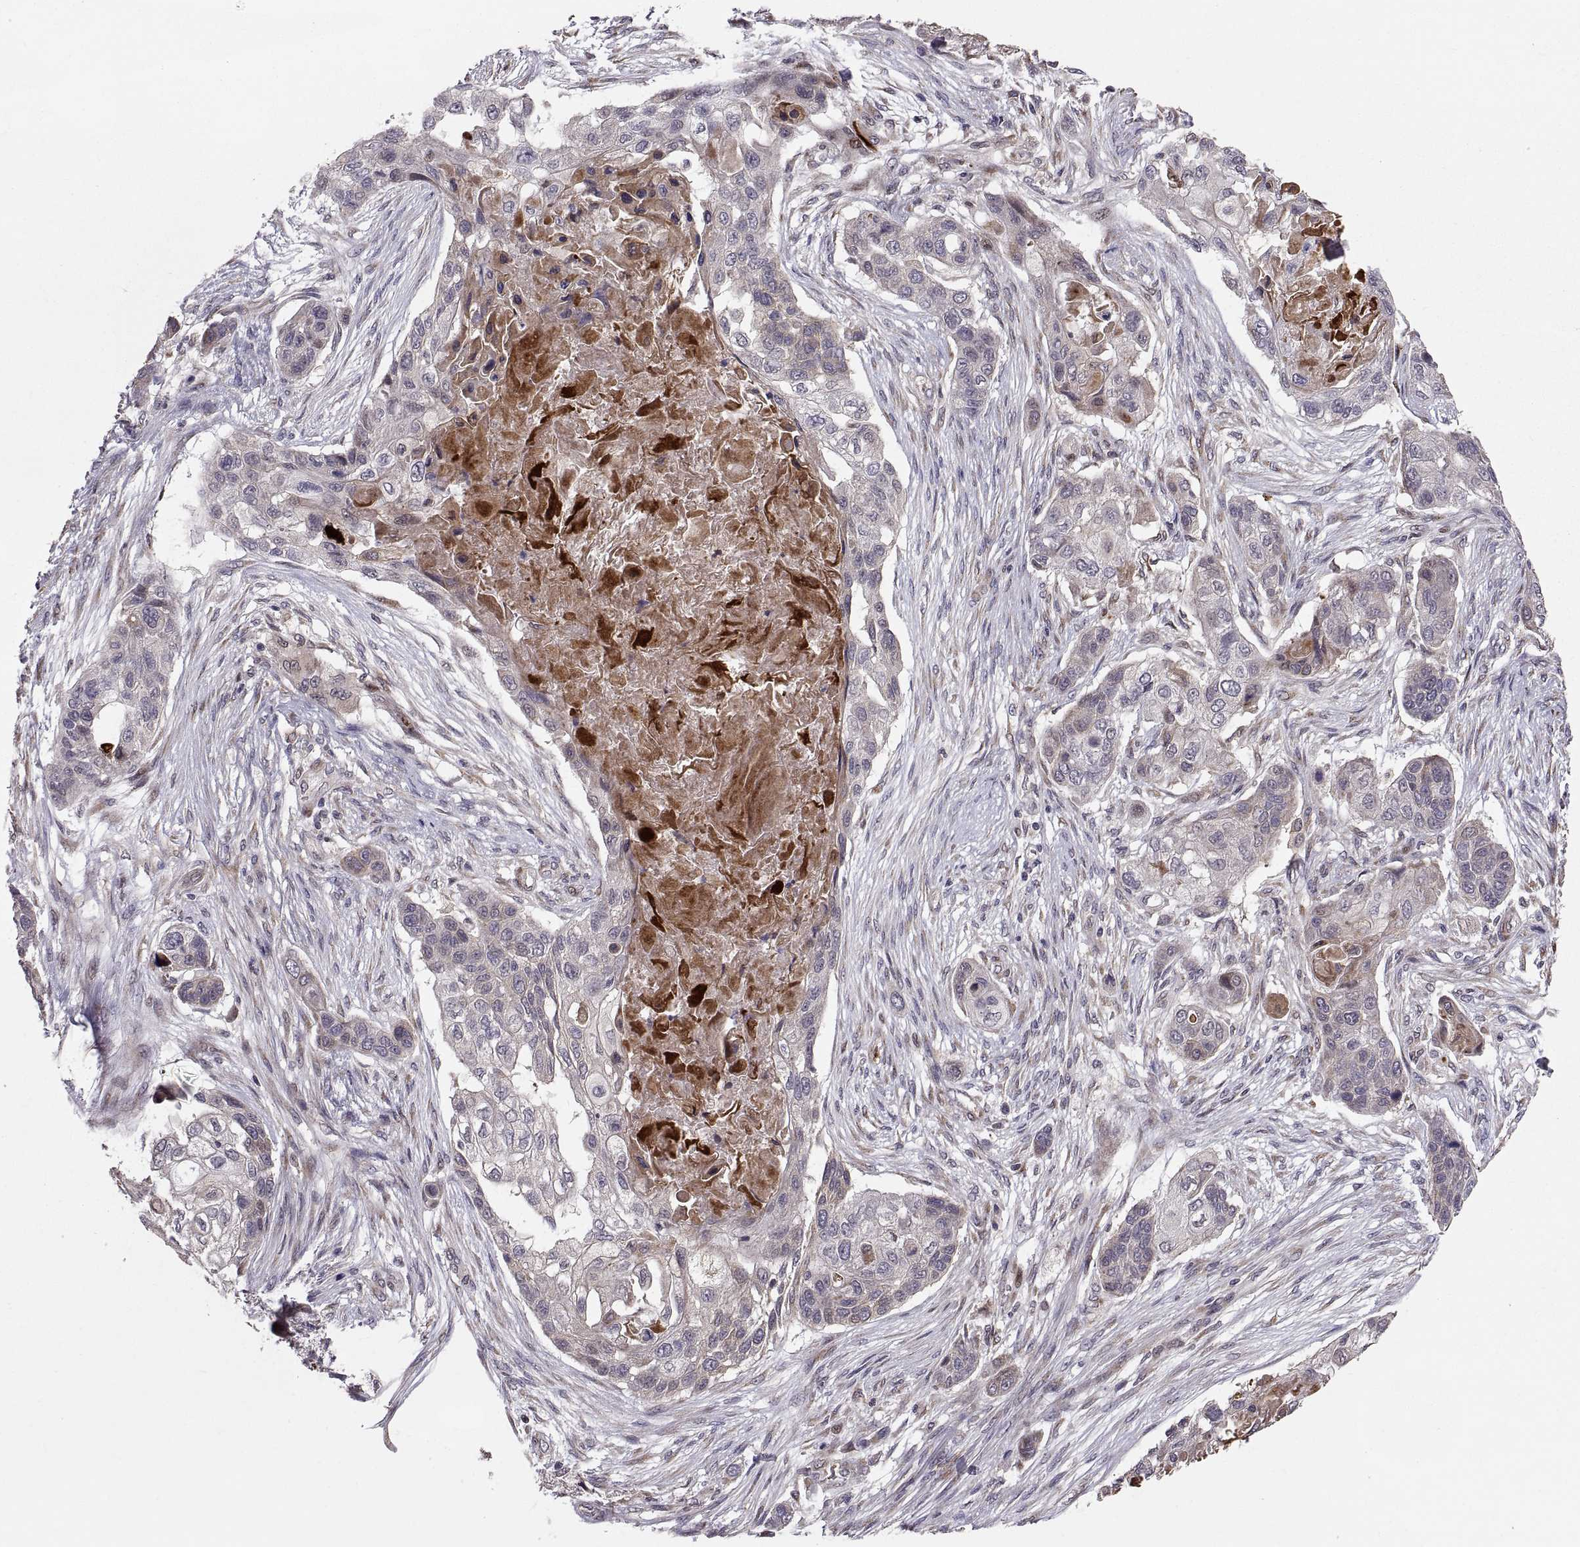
{"staining": {"intensity": "negative", "quantity": "none", "location": "none"}, "tissue": "lung cancer", "cell_type": "Tumor cells", "image_type": "cancer", "snomed": [{"axis": "morphology", "description": "Squamous cell carcinoma, NOS"}, {"axis": "topography", "description": "Lung"}], "caption": "The image demonstrates no significant staining in tumor cells of squamous cell carcinoma (lung).", "gene": "TESC", "patient": {"sex": "male", "age": 69}}